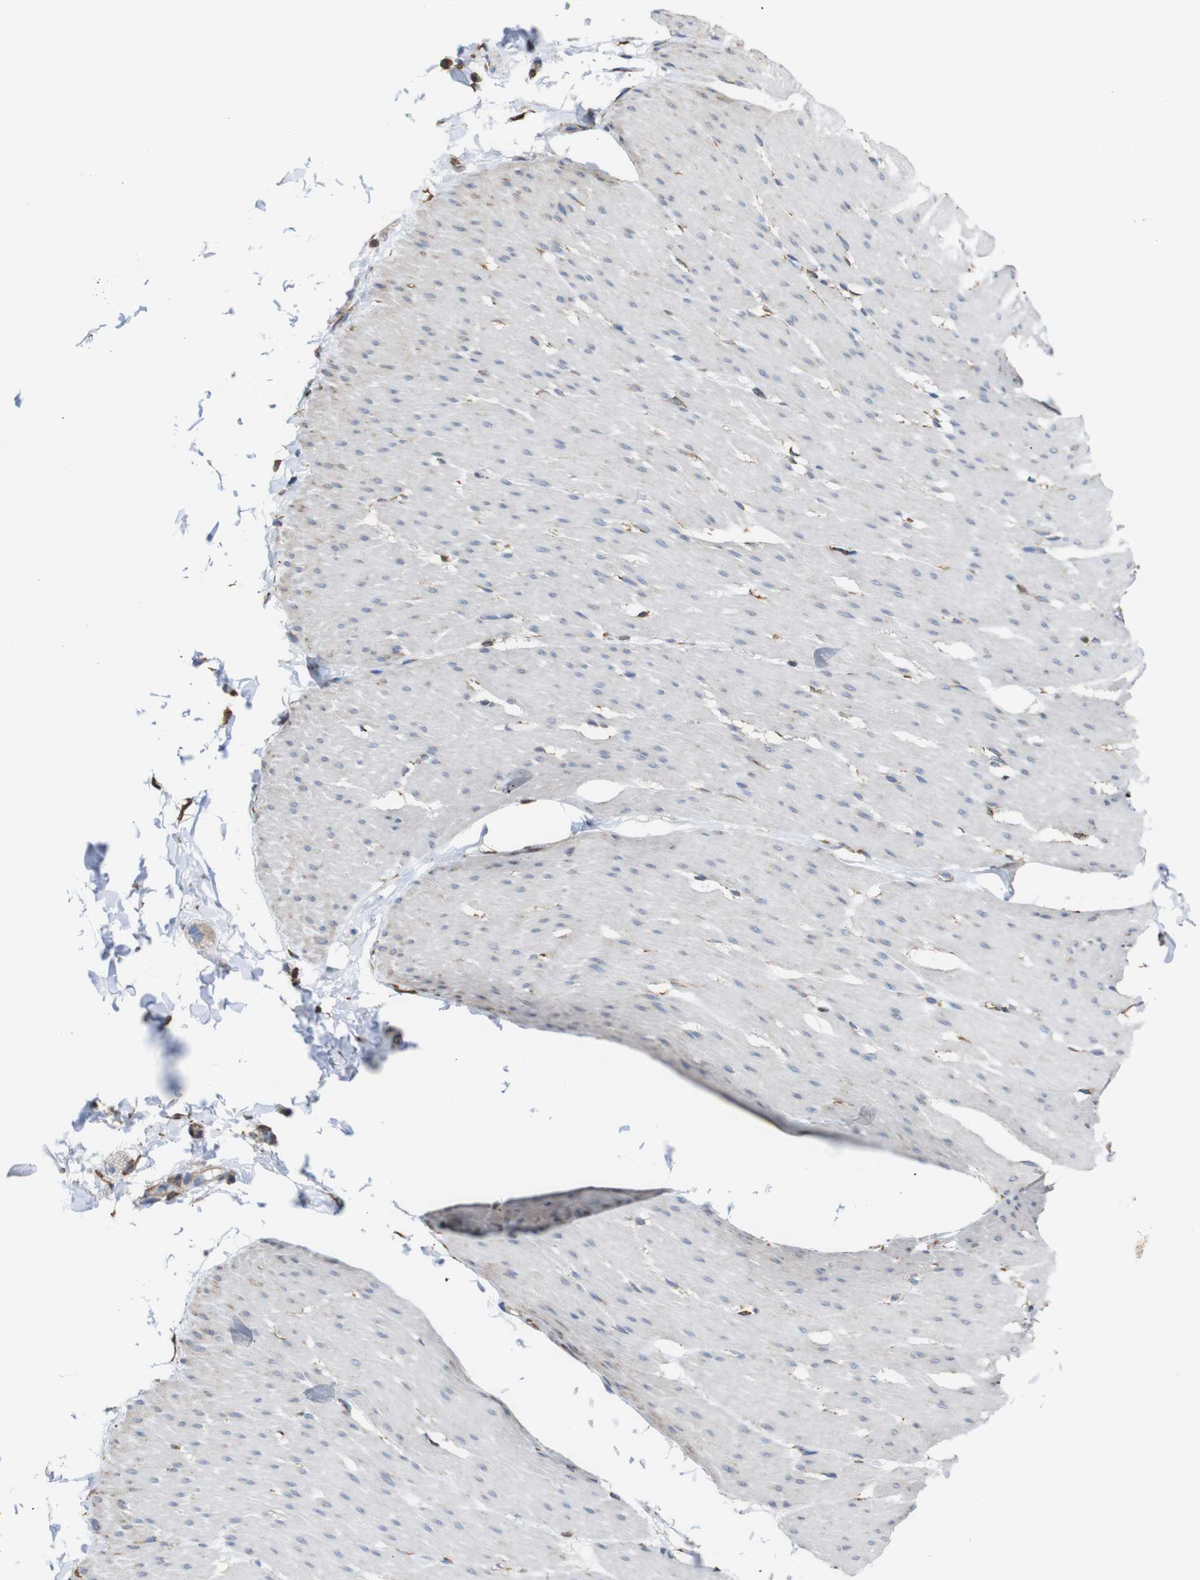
{"staining": {"intensity": "weak", "quantity": "<25%", "location": "cytoplasmic/membranous"}, "tissue": "smooth muscle", "cell_type": "Smooth muscle cells", "image_type": "normal", "snomed": [{"axis": "morphology", "description": "Normal tissue, NOS"}, {"axis": "topography", "description": "Smooth muscle"}, {"axis": "topography", "description": "Colon"}], "caption": "High power microscopy histopathology image of an immunohistochemistry micrograph of normal smooth muscle, revealing no significant expression in smooth muscle cells. The staining is performed using DAB brown chromogen with nuclei counter-stained in using hematoxylin.", "gene": "PPIB", "patient": {"sex": "male", "age": 67}}